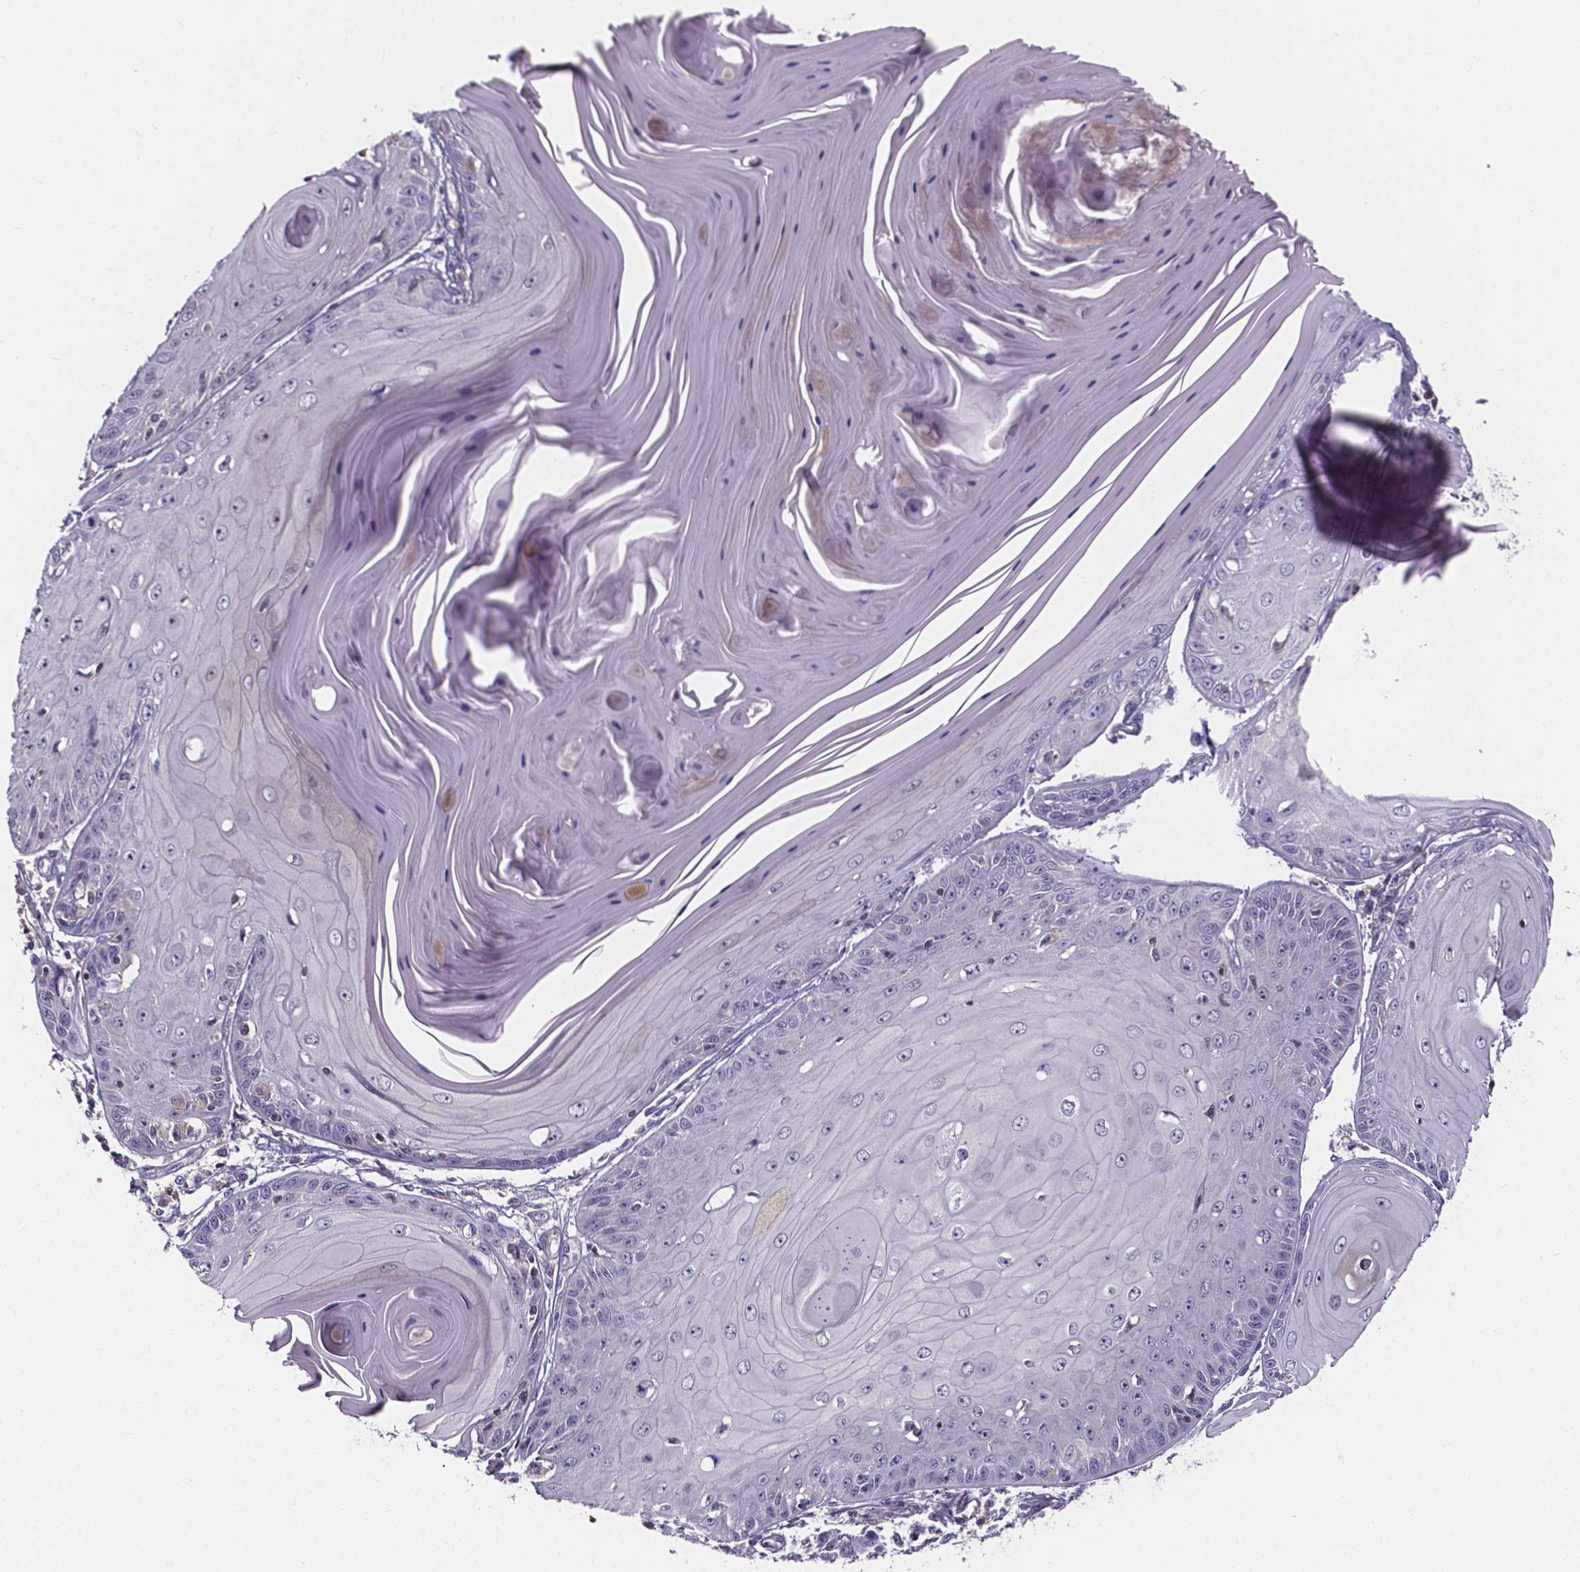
{"staining": {"intensity": "negative", "quantity": "none", "location": "none"}, "tissue": "skin cancer", "cell_type": "Tumor cells", "image_type": "cancer", "snomed": [{"axis": "morphology", "description": "Squamous cell carcinoma, NOS"}, {"axis": "topography", "description": "Skin"}, {"axis": "topography", "description": "Vulva"}], "caption": "High magnification brightfield microscopy of skin cancer stained with DAB (3,3'-diaminobenzidine) (brown) and counterstained with hematoxylin (blue): tumor cells show no significant positivity.", "gene": "THEMIS", "patient": {"sex": "female", "age": 85}}